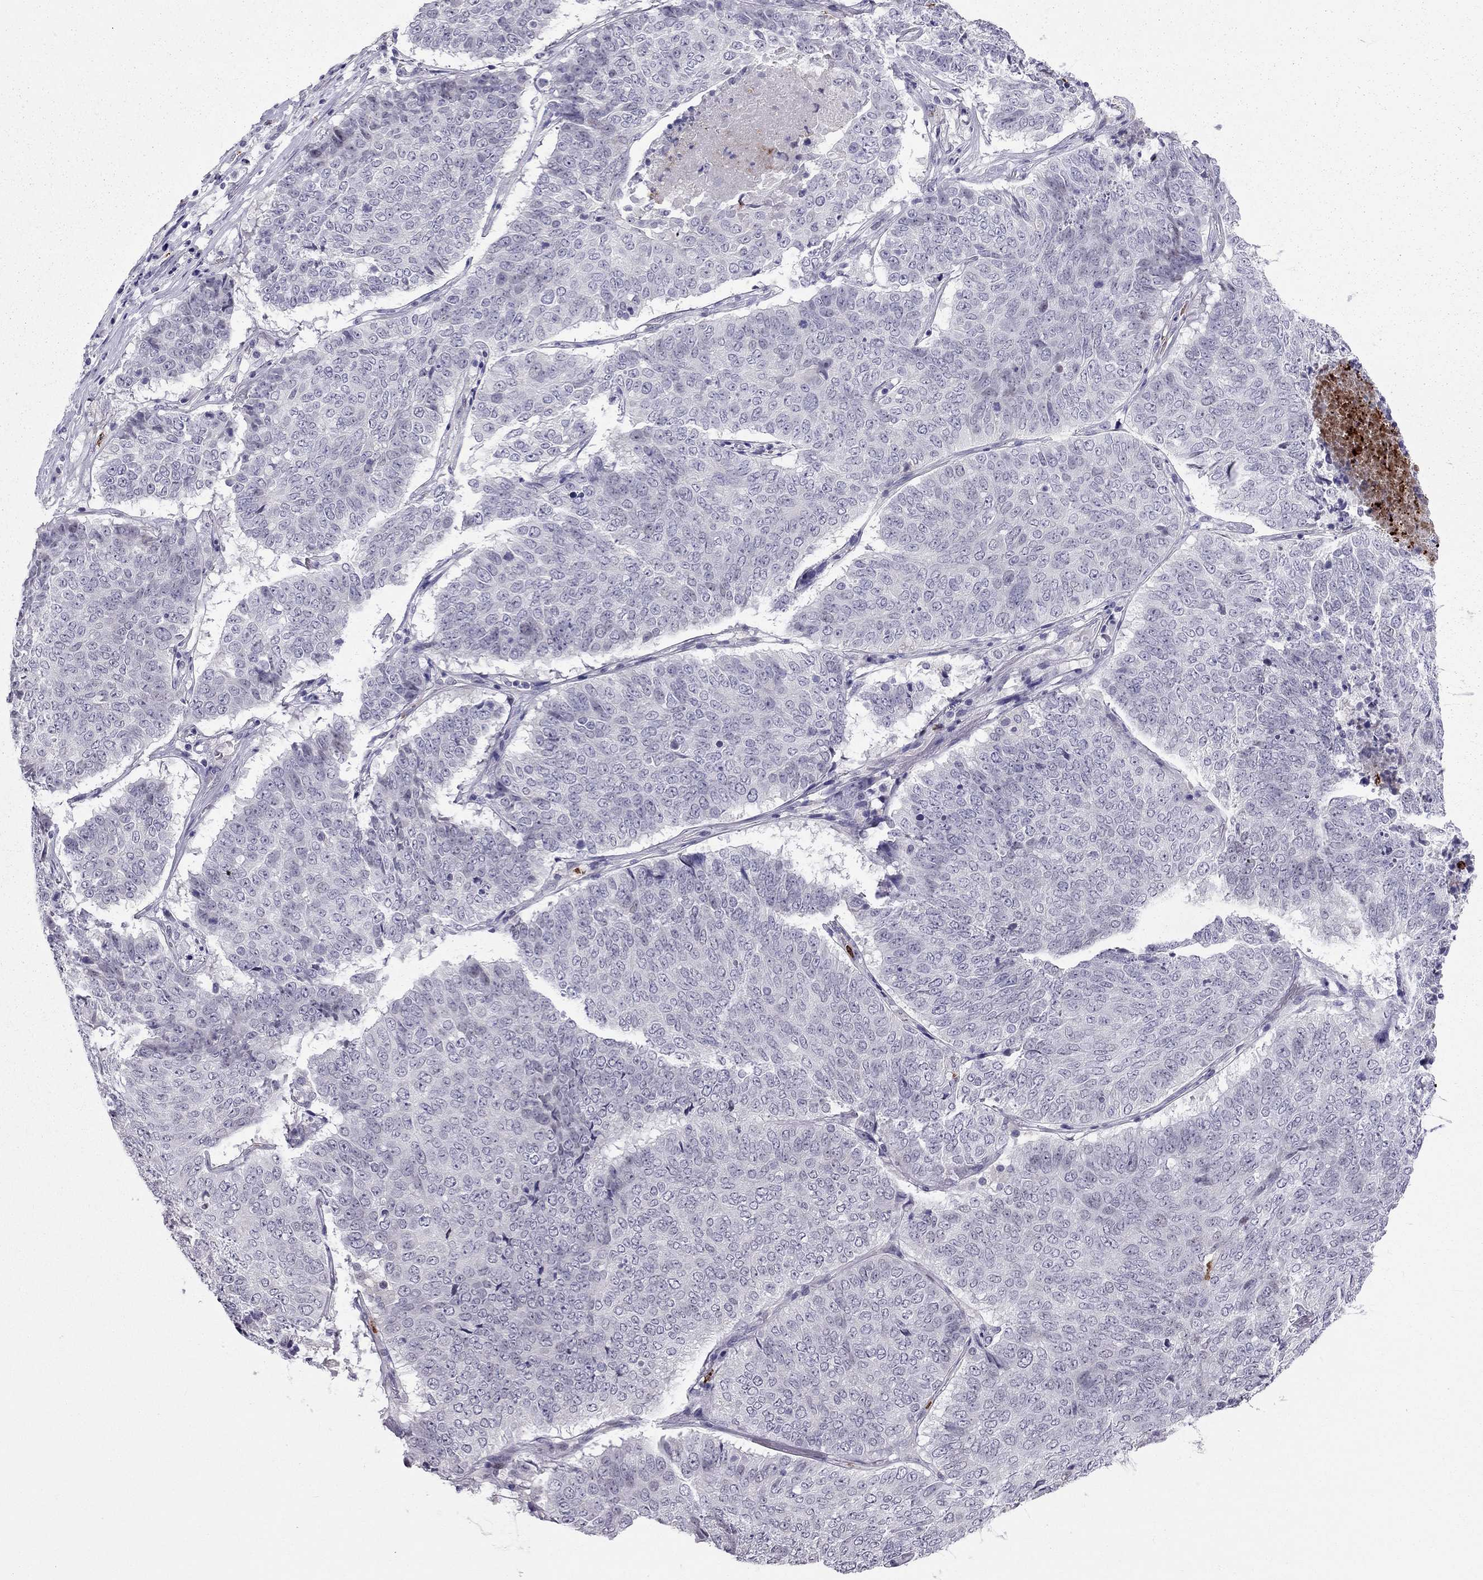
{"staining": {"intensity": "negative", "quantity": "none", "location": "none"}, "tissue": "lung cancer", "cell_type": "Tumor cells", "image_type": "cancer", "snomed": [{"axis": "morphology", "description": "Squamous cell carcinoma, NOS"}, {"axis": "topography", "description": "Lung"}], "caption": "Immunohistochemical staining of human lung cancer demonstrates no significant expression in tumor cells. Brightfield microscopy of IHC stained with DAB (3,3'-diaminobenzidine) (brown) and hematoxylin (blue), captured at high magnification.", "gene": "CCL27", "patient": {"sex": "male", "age": 64}}